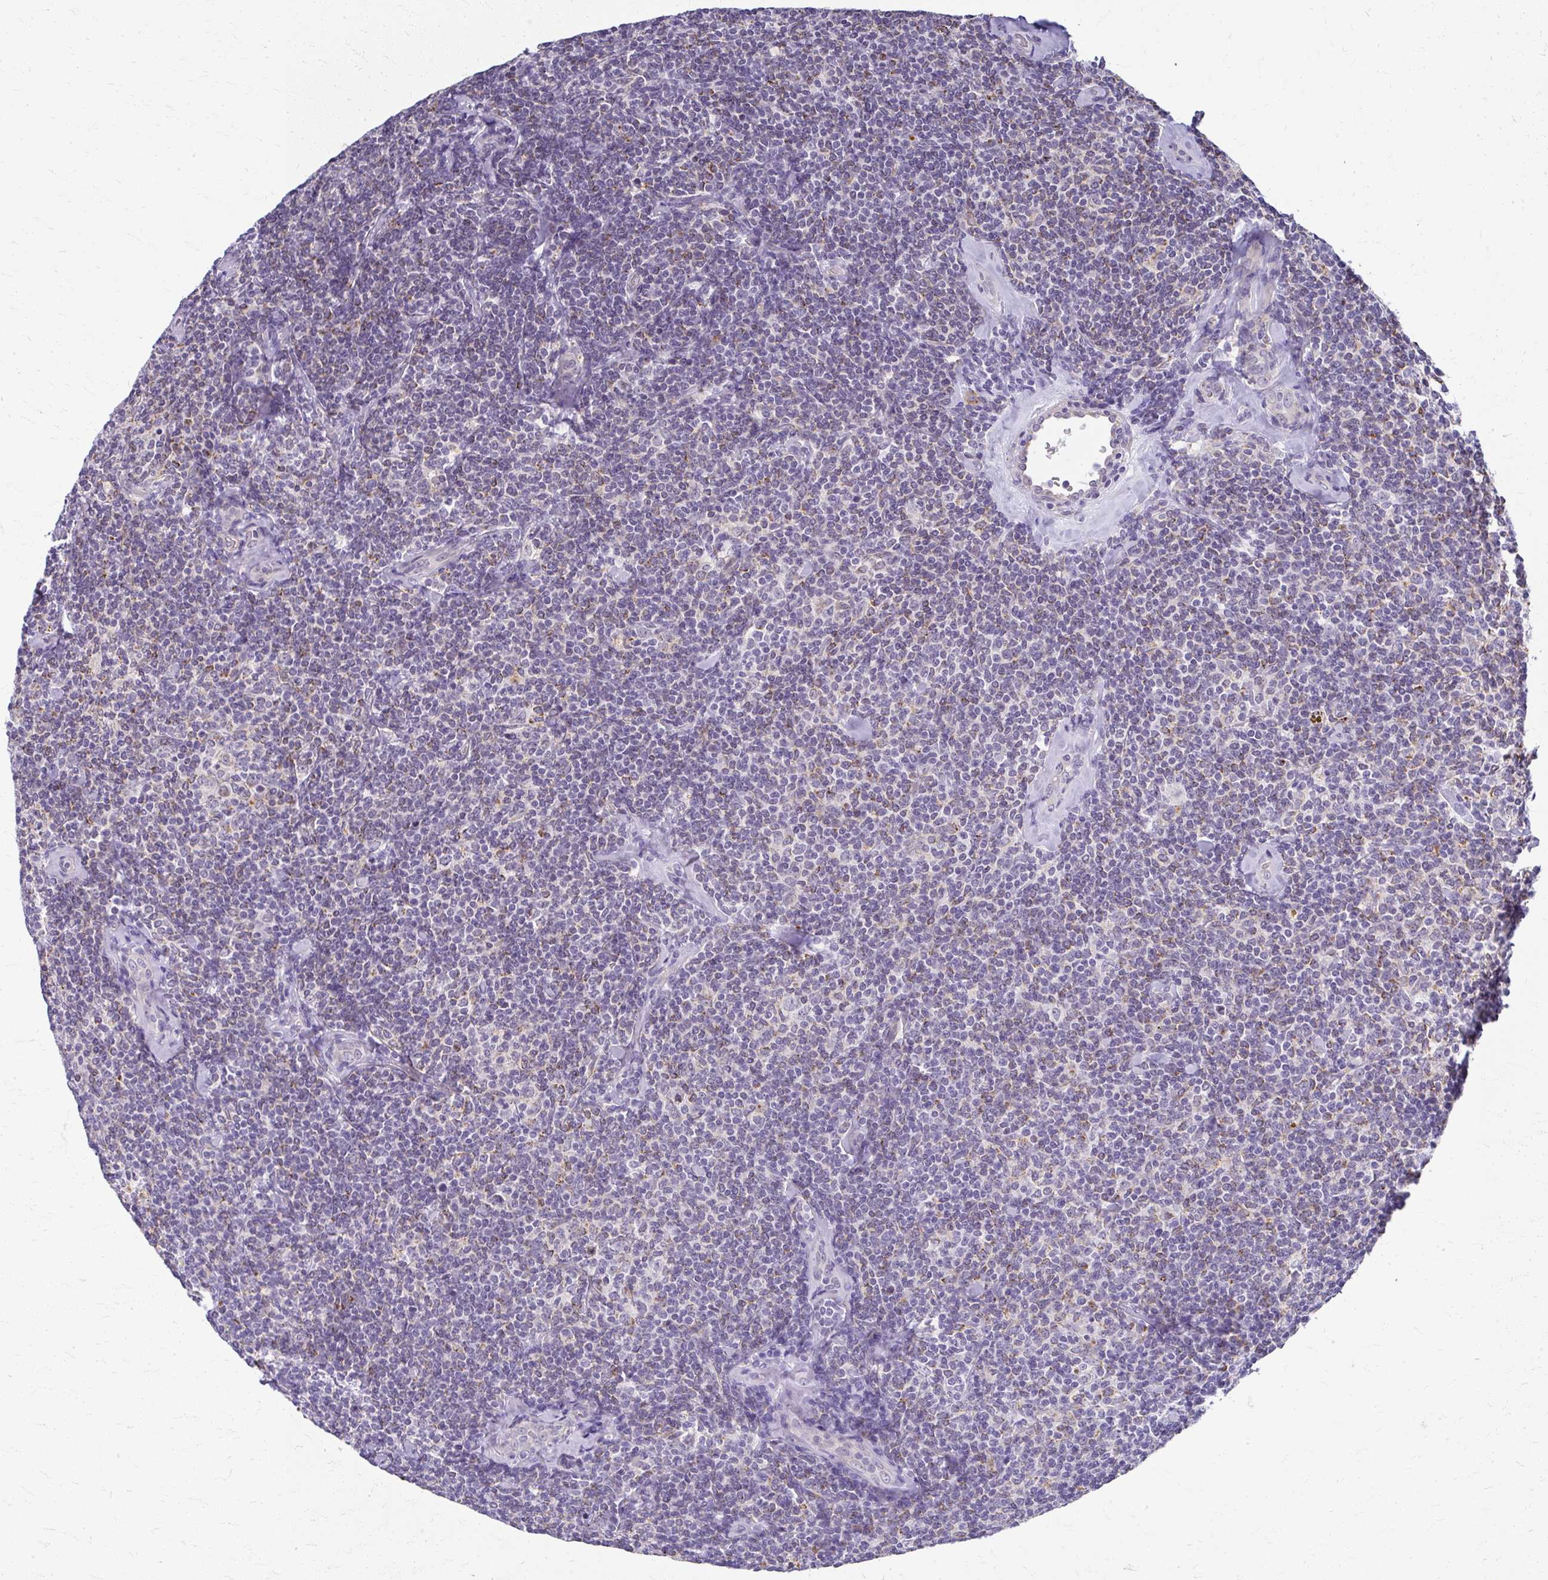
{"staining": {"intensity": "weak", "quantity": "<25%", "location": "cytoplasmic/membranous"}, "tissue": "lymphoma", "cell_type": "Tumor cells", "image_type": "cancer", "snomed": [{"axis": "morphology", "description": "Malignant lymphoma, non-Hodgkin's type, Low grade"}, {"axis": "topography", "description": "Lymph node"}], "caption": "Low-grade malignant lymphoma, non-Hodgkin's type stained for a protein using immunohistochemistry (IHC) shows no expression tumor cells.", "gene": "TEX33", "patient": {"sex": "female", "age": 56}}